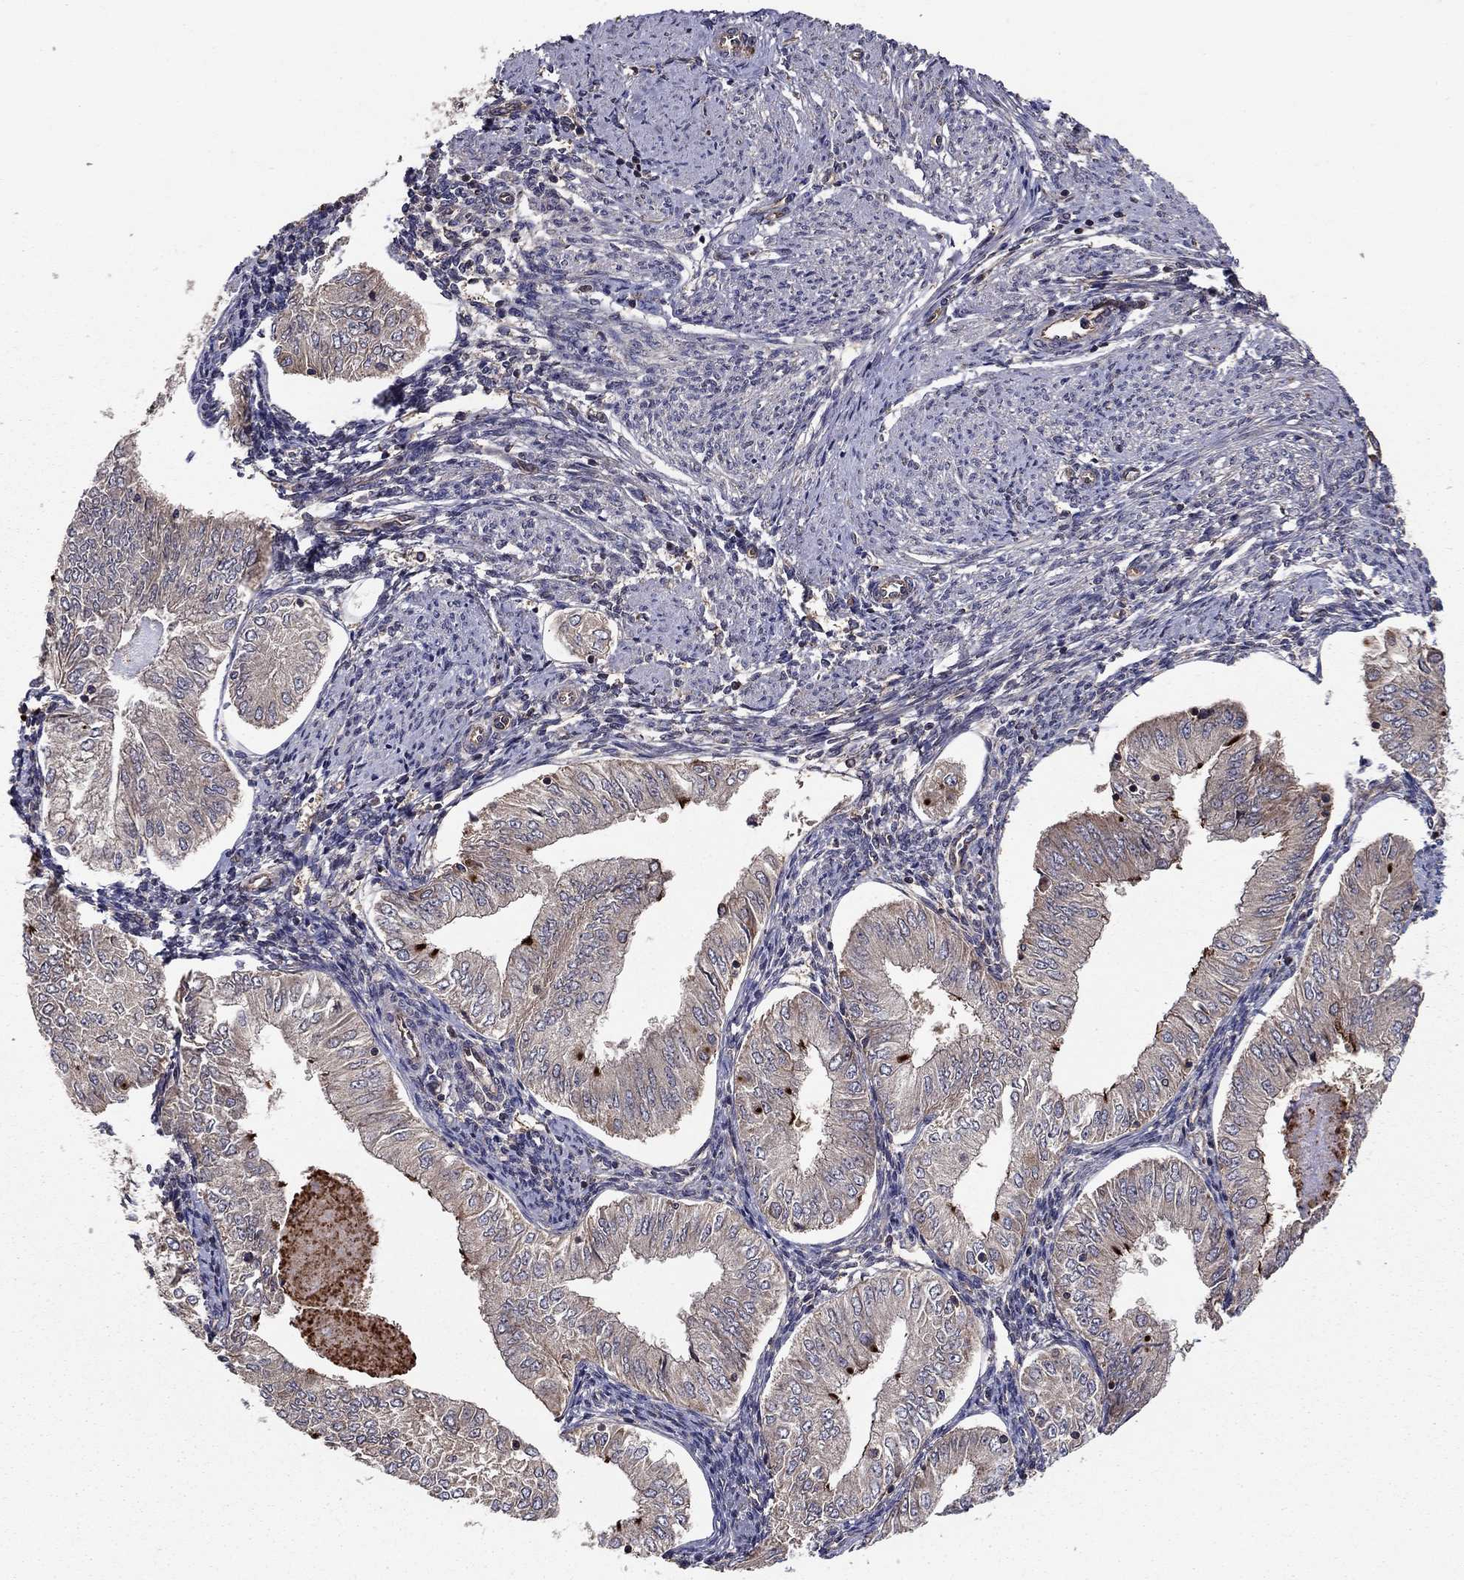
{"staining": {"intensity": "strong", "quantity": "<25%", "location": "cytoplasmic/membranous"}, "tissue": "endometrial cancer", "cell_type": "Tumor cells", "image_type": "cancer", "snomed": [{"axis": "morphology", "description": "Adenocarcinoma, NOS"}, {"axis": "topography", "description": "Endometrium"}], "caption": "Endometrial cancer was stained to show a protein in brown. There is medium levels of strong cytoplasmic/membranous positivity in approximately <25% of tumor cells.", "gene": "BMERB1", "patient": {"sex": "female", "age": 53}}